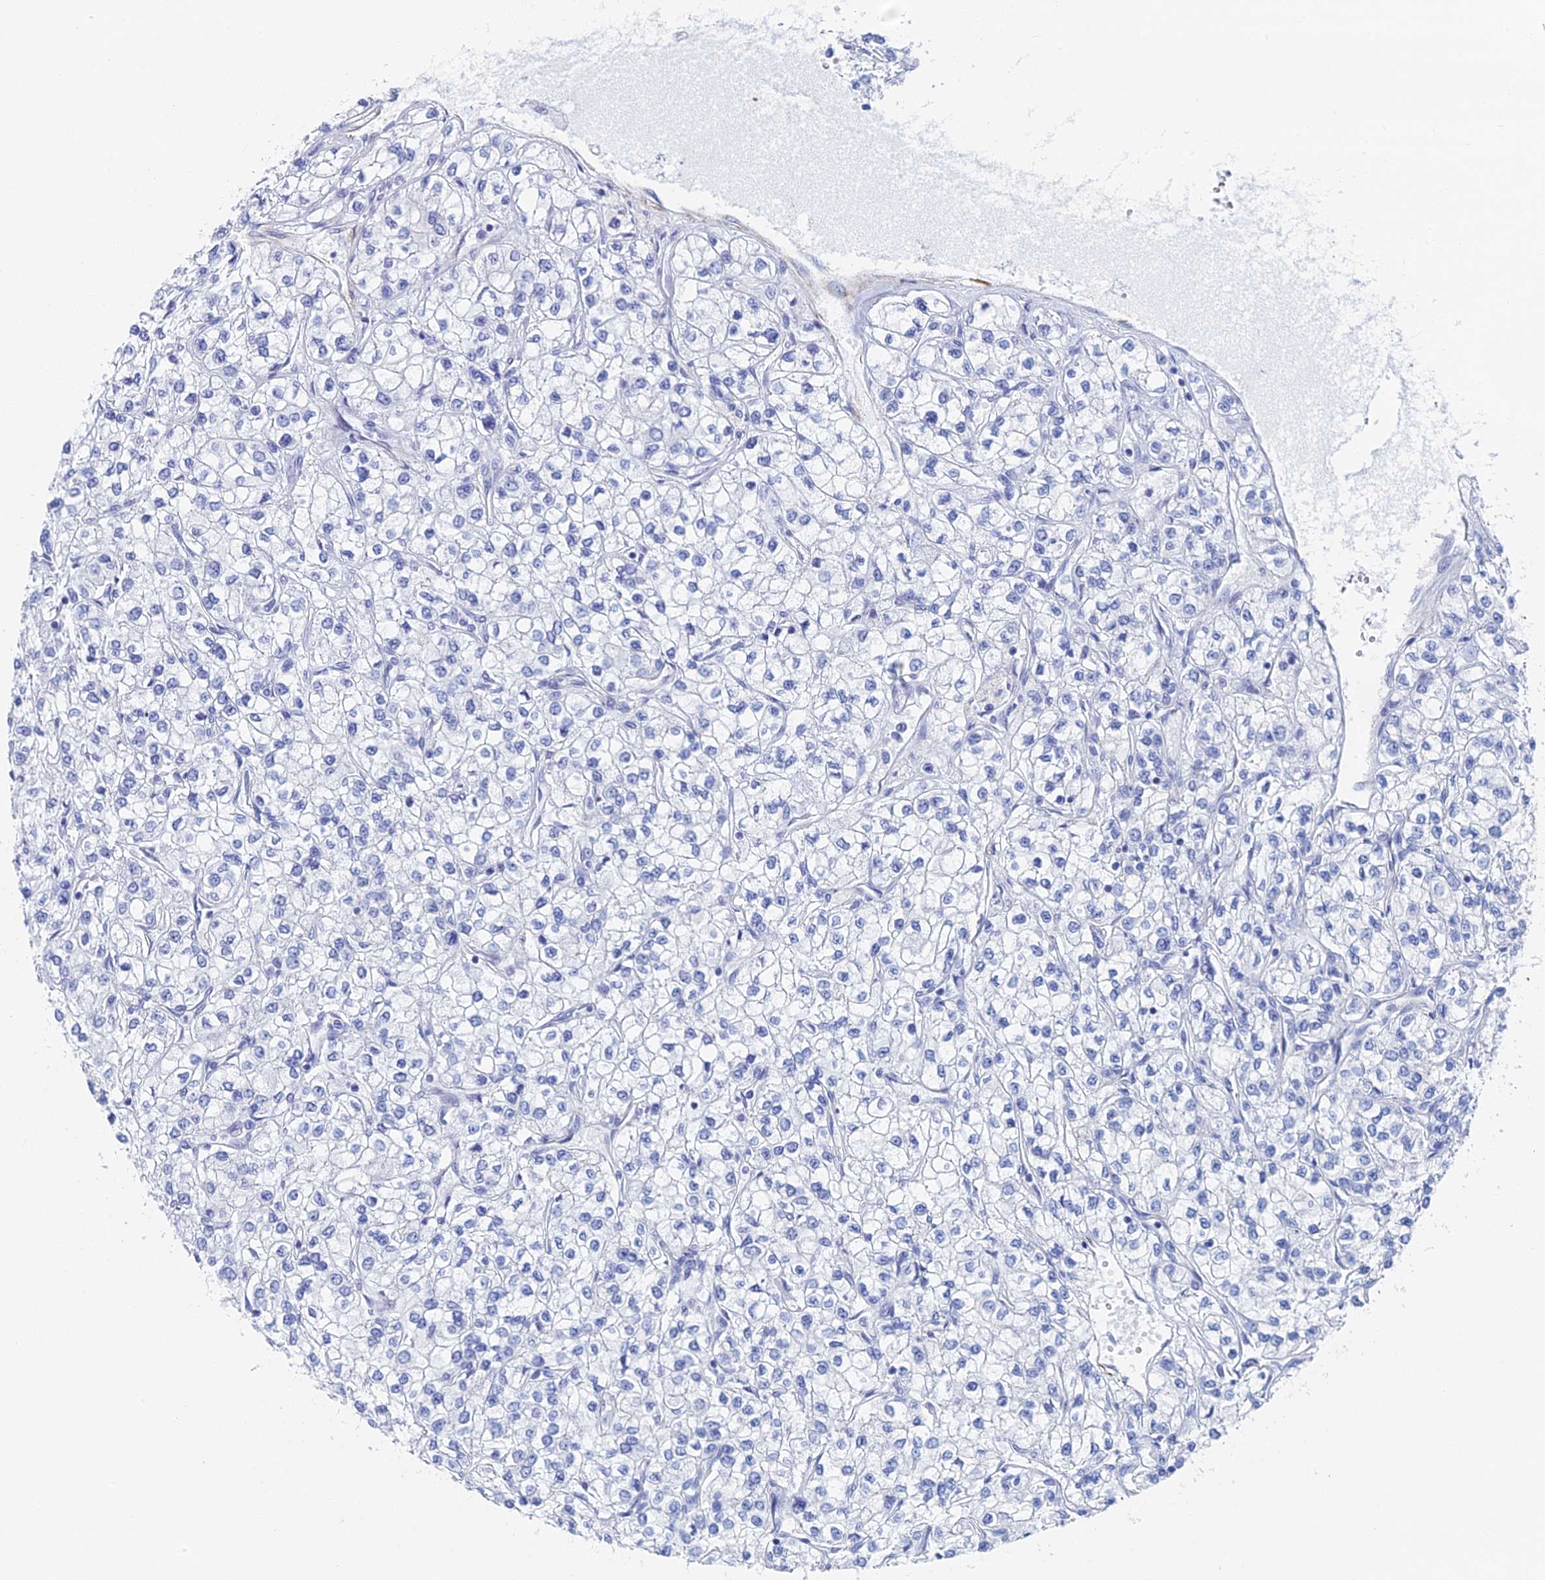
{"staining": {"intensity": "negative", "quantity": "none", "location": "none"}, "tissue": "renal cancer", "cell_type": "Tumor cells", "image_type": "cancer", "snomed": [{"axis": "morphology", "description": "Adenocarcinoma, NOS"}, {"axis": "topography", "description": "Kidney"}], "caption": "Immunohistochemical staining of renal adenocarcinoma reveals no significant positivity in tumor cells.", "gene": "KCNK18", "patient": {"sex": "male", "age": 80}}